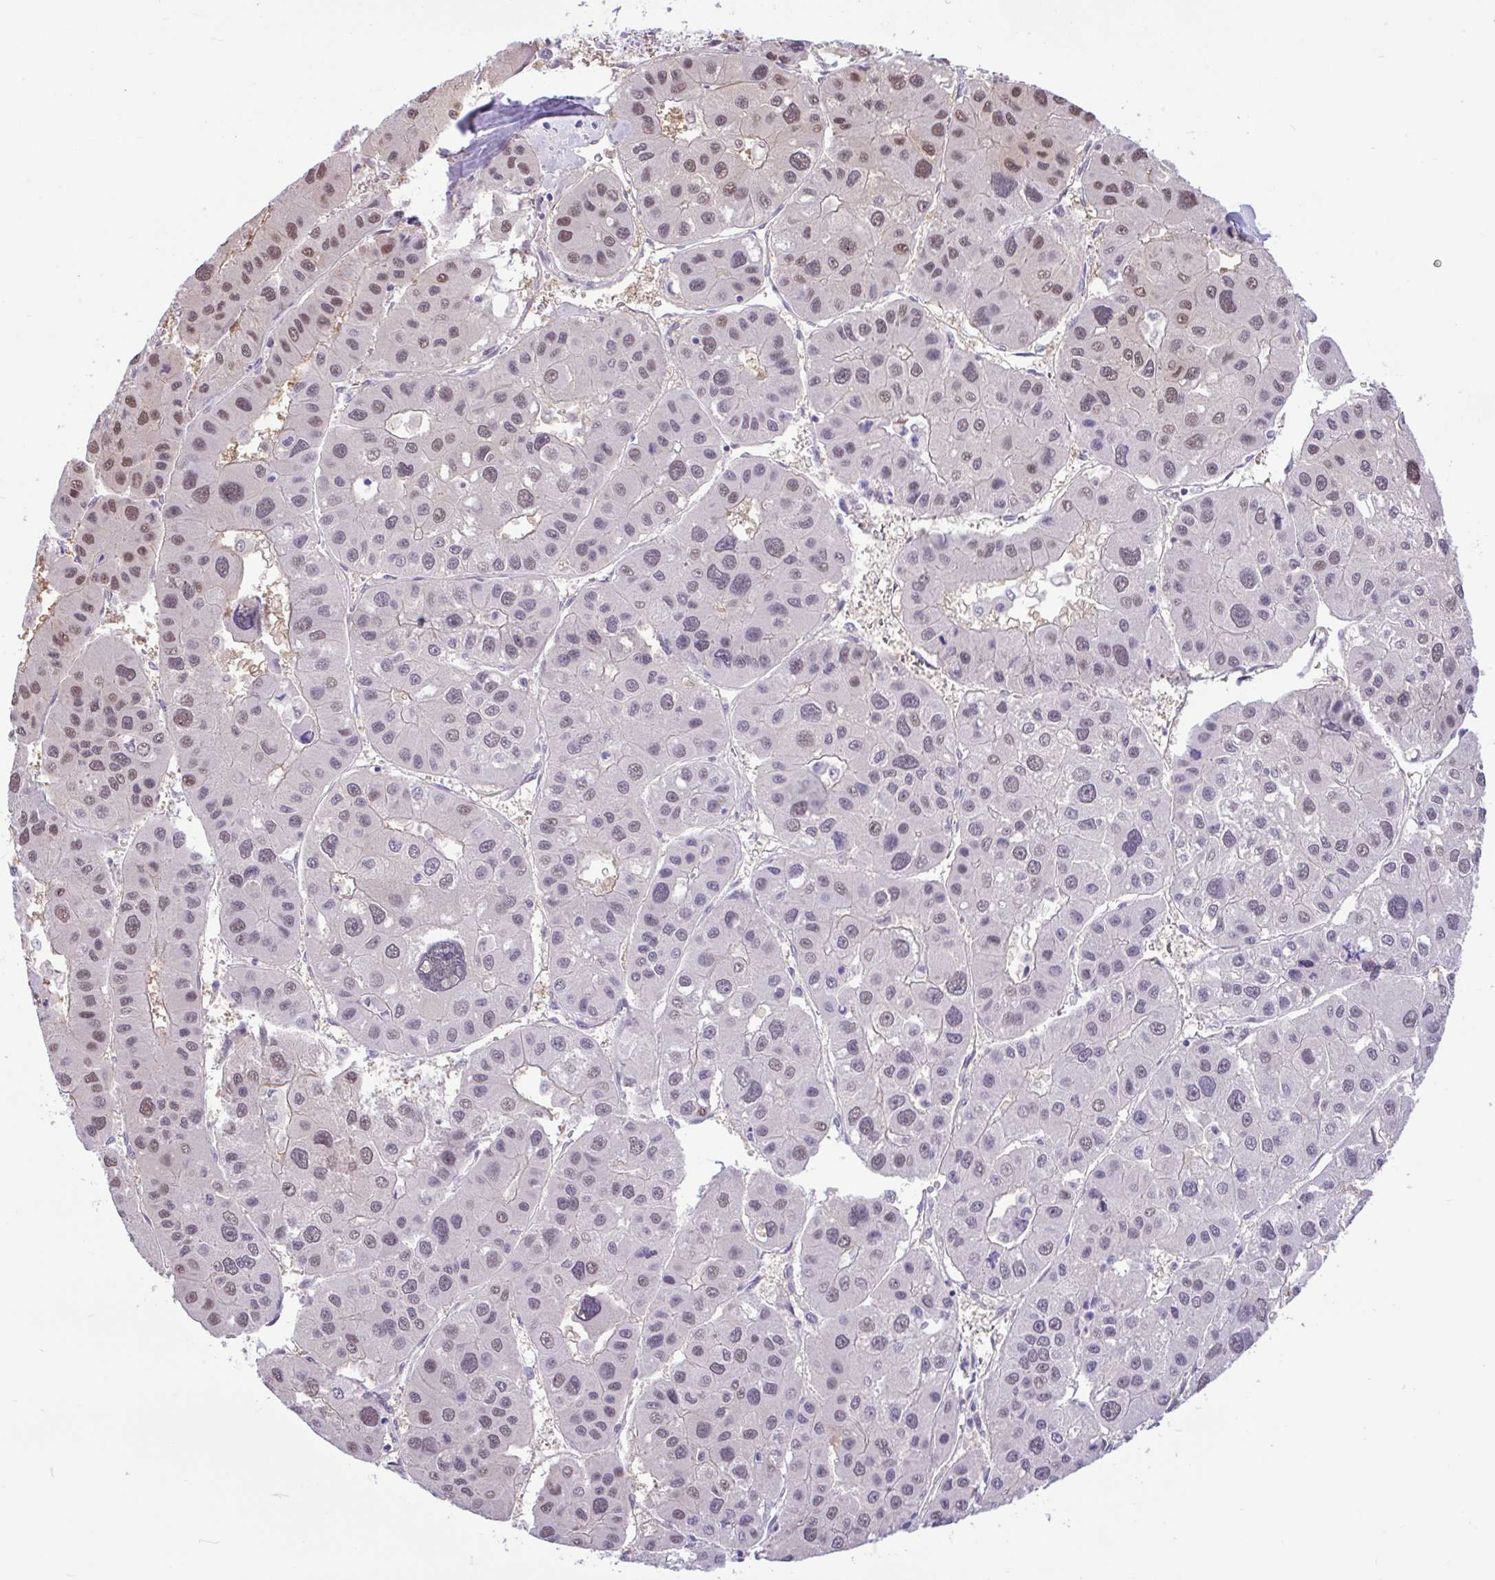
{"staining": {"intensity": "weak", "quantity": "25%-75%", "location": "nuclear"}, "tissue": "liver cancer", "cell_type": "Tumor cells", "image_type": "cancer", "snomed": [{"axis": "morphology", "description": "Carcinoma, Hepatocellular, NOS"}, {"axis": "topography", "description": "Liver"}], "caption": "A brown stain highlights weak nuclear staining of a protein in hepatocellular carcinoma (liver) tumor cells. The protein is stained brown, and the nuclei are stained in blue (DAB IHC with brightfield microscopy, high magnification).", "gene": "ZNF485", "patient": {"sex": "male", "age": 73}}